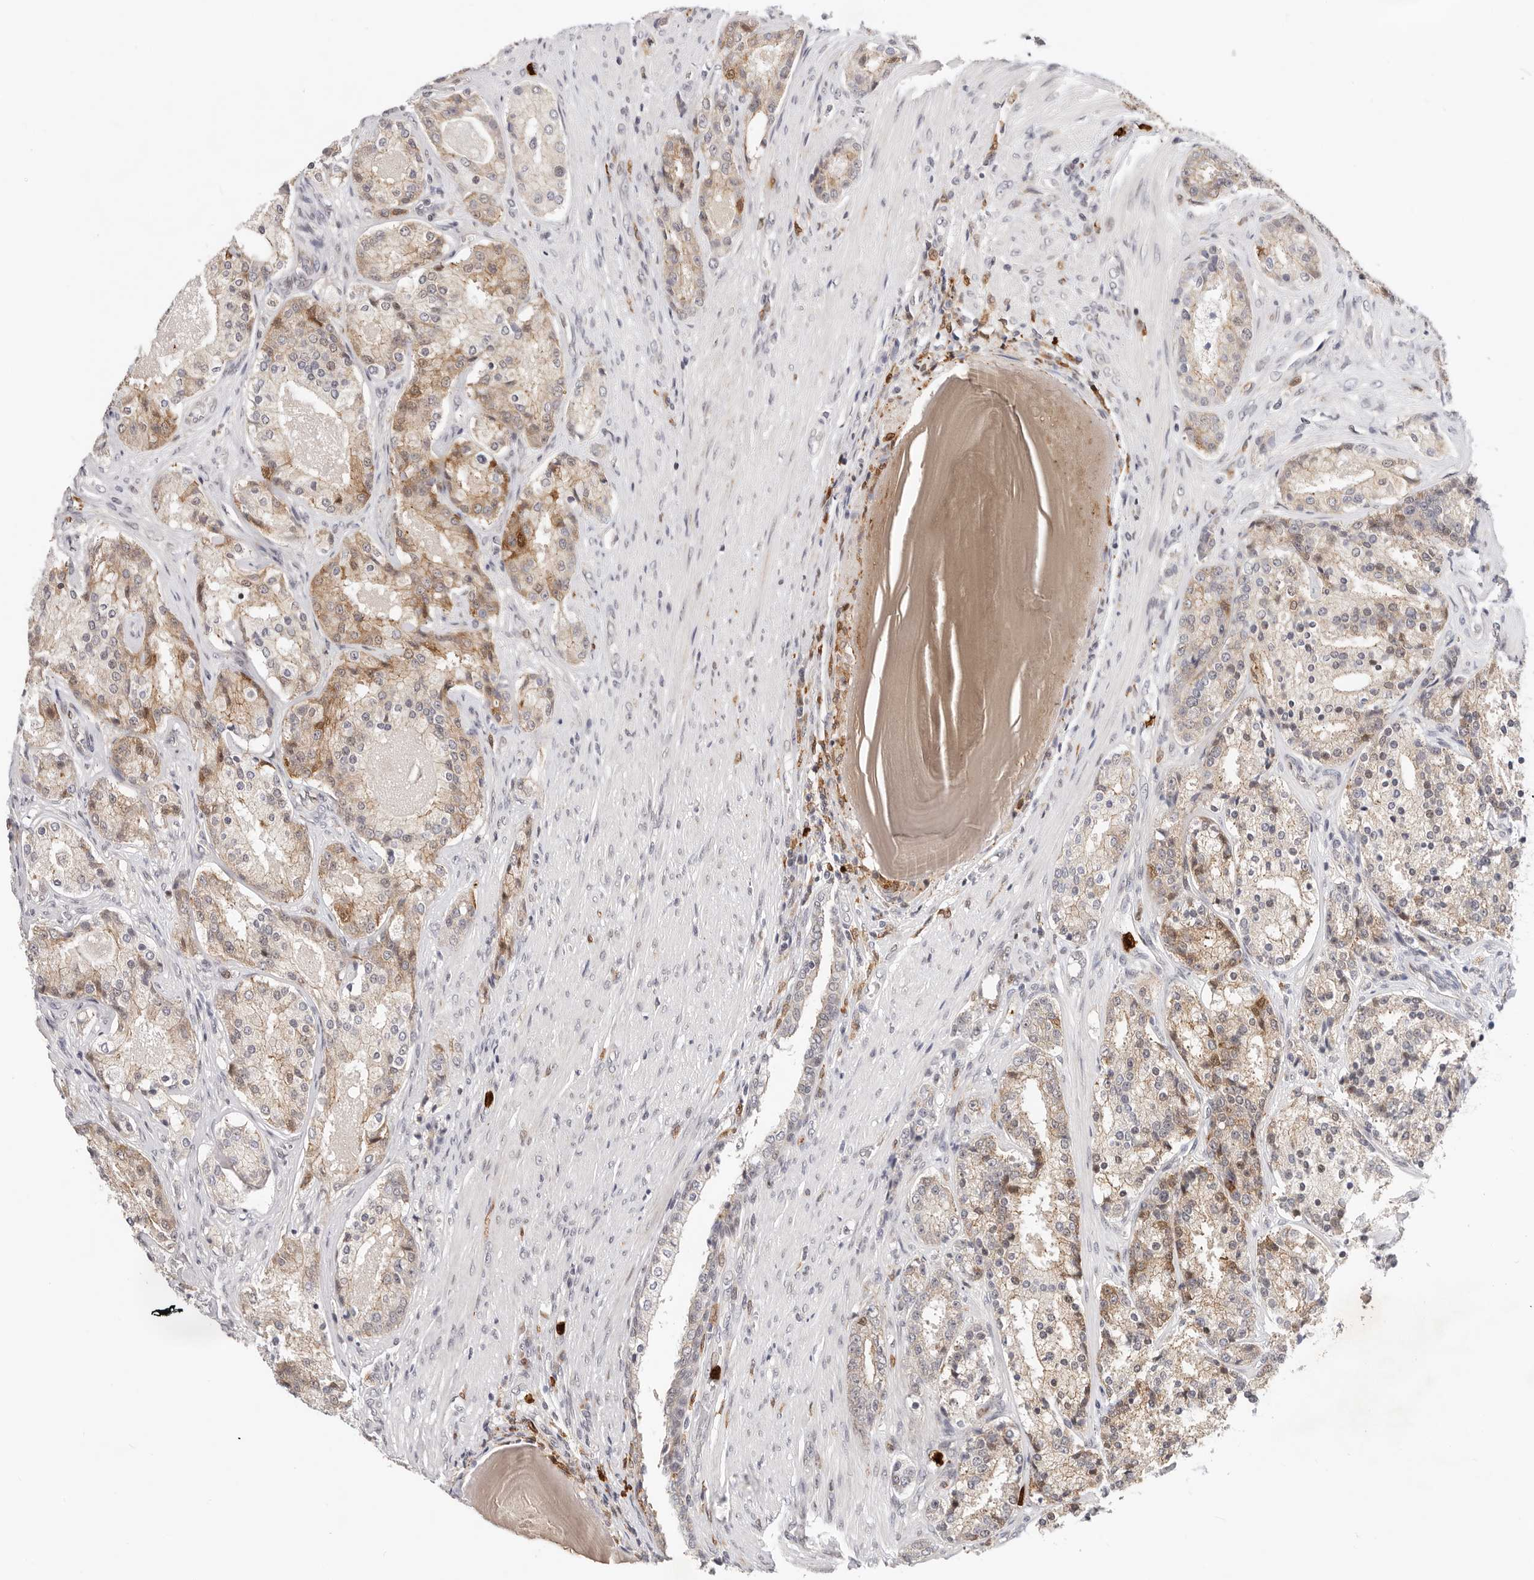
{"staining": {"intensity": "weak", "quantity": "25%-75%", "location": "cytoplasmic/membranous"}, "tissue": "prostate cancer", "cell_type": "Tumor cells", "image_type": "cancer", "snomed": [{"axis": "morphology", "description": "Adenocarcinoma, High grade"}, {"axis": "topography", "description": "Prostate"}], "caption": "Immunohistochemical staining of human prostate cancer demonstrates low levels of weak cytoplasmic/membranous protein staining in approximately 25%-75% of tumor cells.", "gene": "AFDN", "patient": {"sex": "male", "age": 60}}